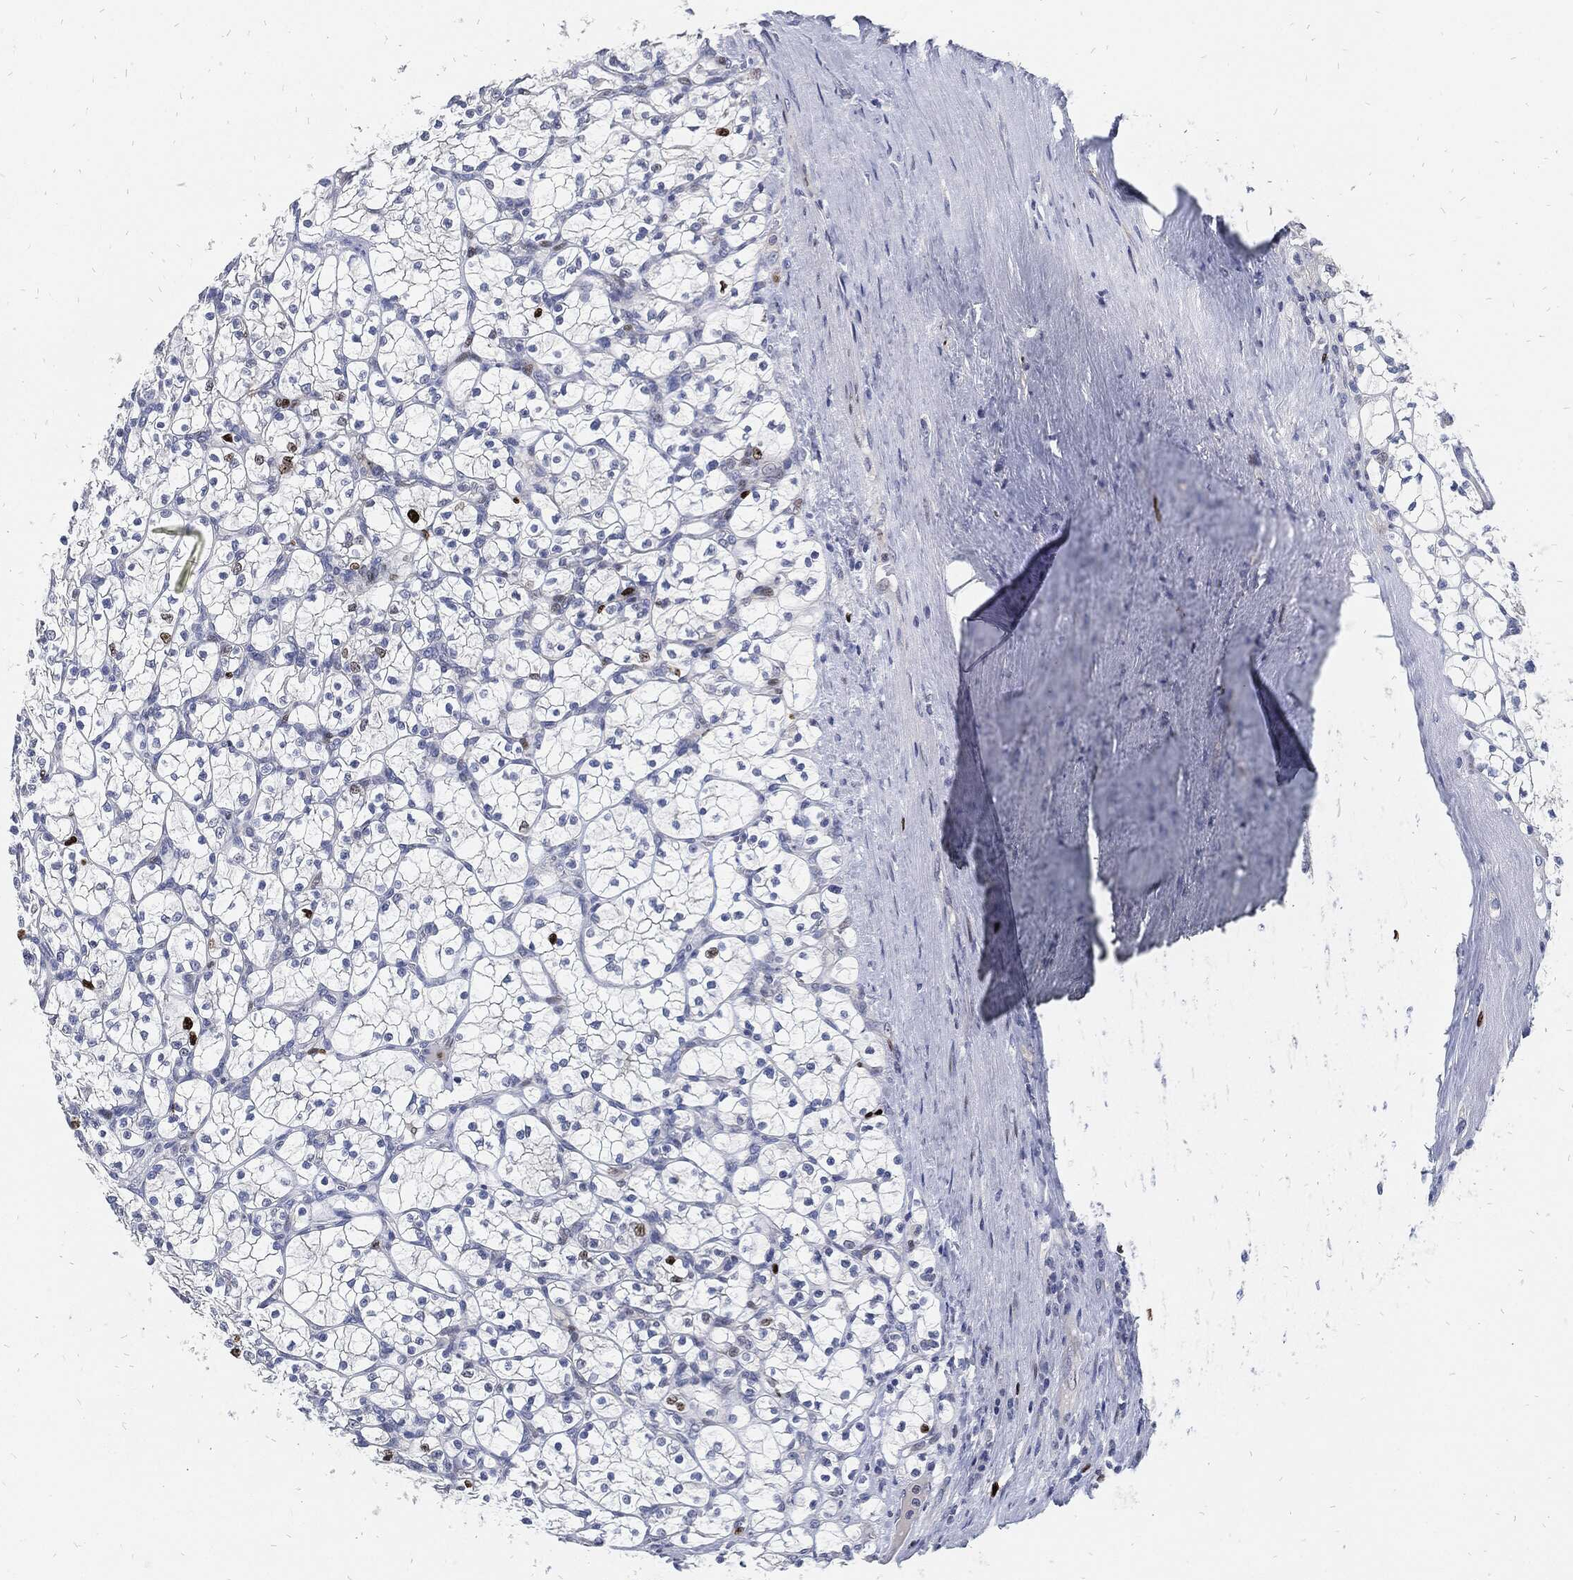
{"staining": {"intensity": "negative", "quantity": "none", "location": "none"}, "tissue": "renal cancer", "cell_type": "Tumor cells", "image_type": "cancer", "snomed": [{"axis": "morphology", "description": "Adenocarcinoma, NOS"}, {"axis": "topography", "description": "Kidney"}], "caption": "There is no significant positivity in tumor cells of renal cancer.", "gene": "MKI67", "patient": {"sex": "female", "age": 89}}